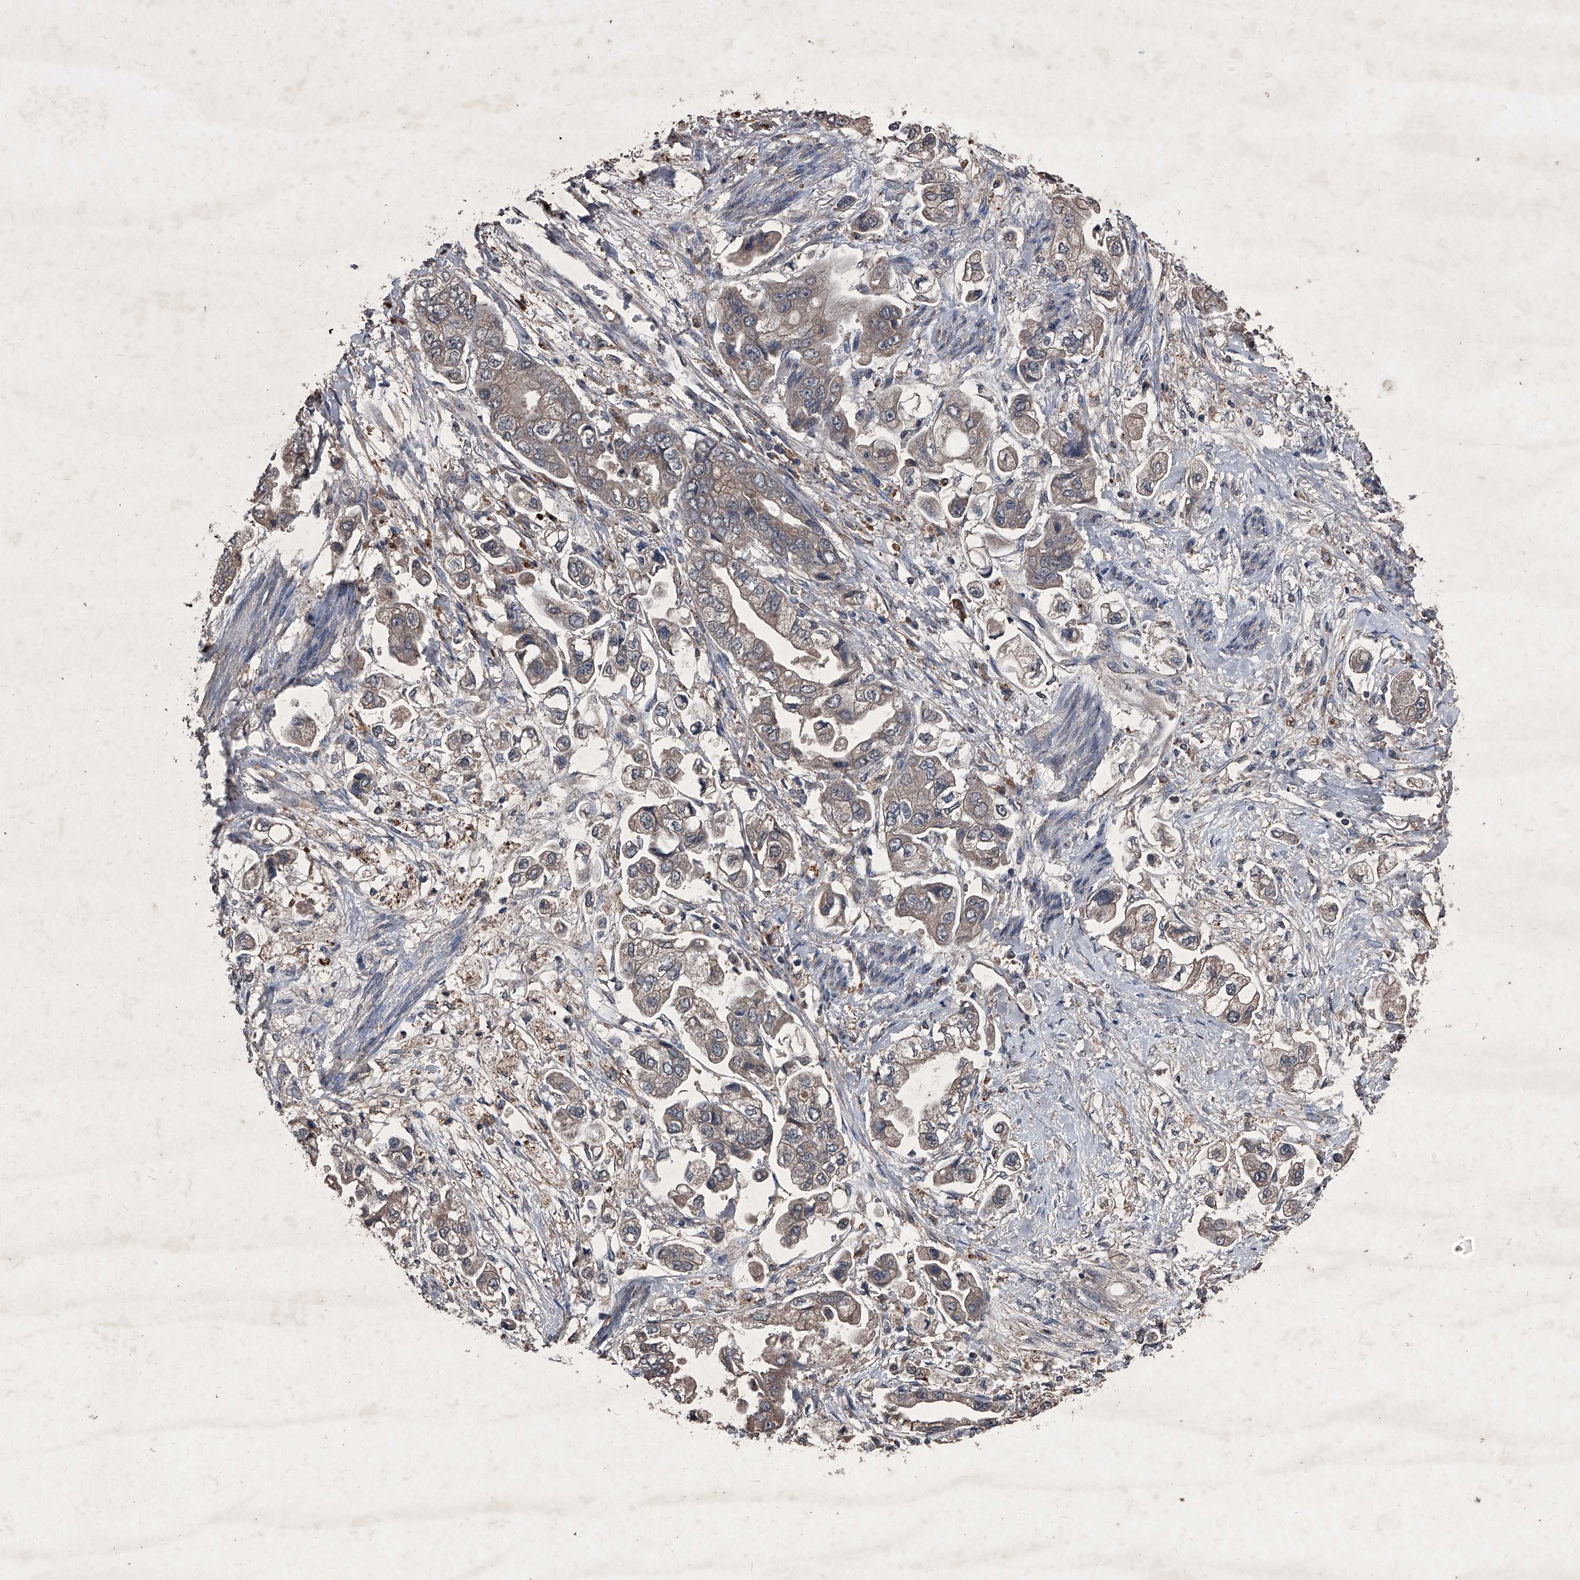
{"staining": {"intensity": "weak", "quantity": ">75%", "location": "cytoplasmic/membranous"}, "tissue": "stomach cancer", "cell_type": "Tumor cells", "image_type": "cancer", "snomed": [{"axis": "morphology", "description": "Adenocarcinoma, NOS"}, {"axis": "topography", "description": "Stomach"}], "caption": "Weak cytoplasmic/membranous expression is appreciated in about >75% of tumor cells in adenocarcinoma (stomach).", "gene": "MAPKAP1", "patient": {"sex": "male", "age": 62}}